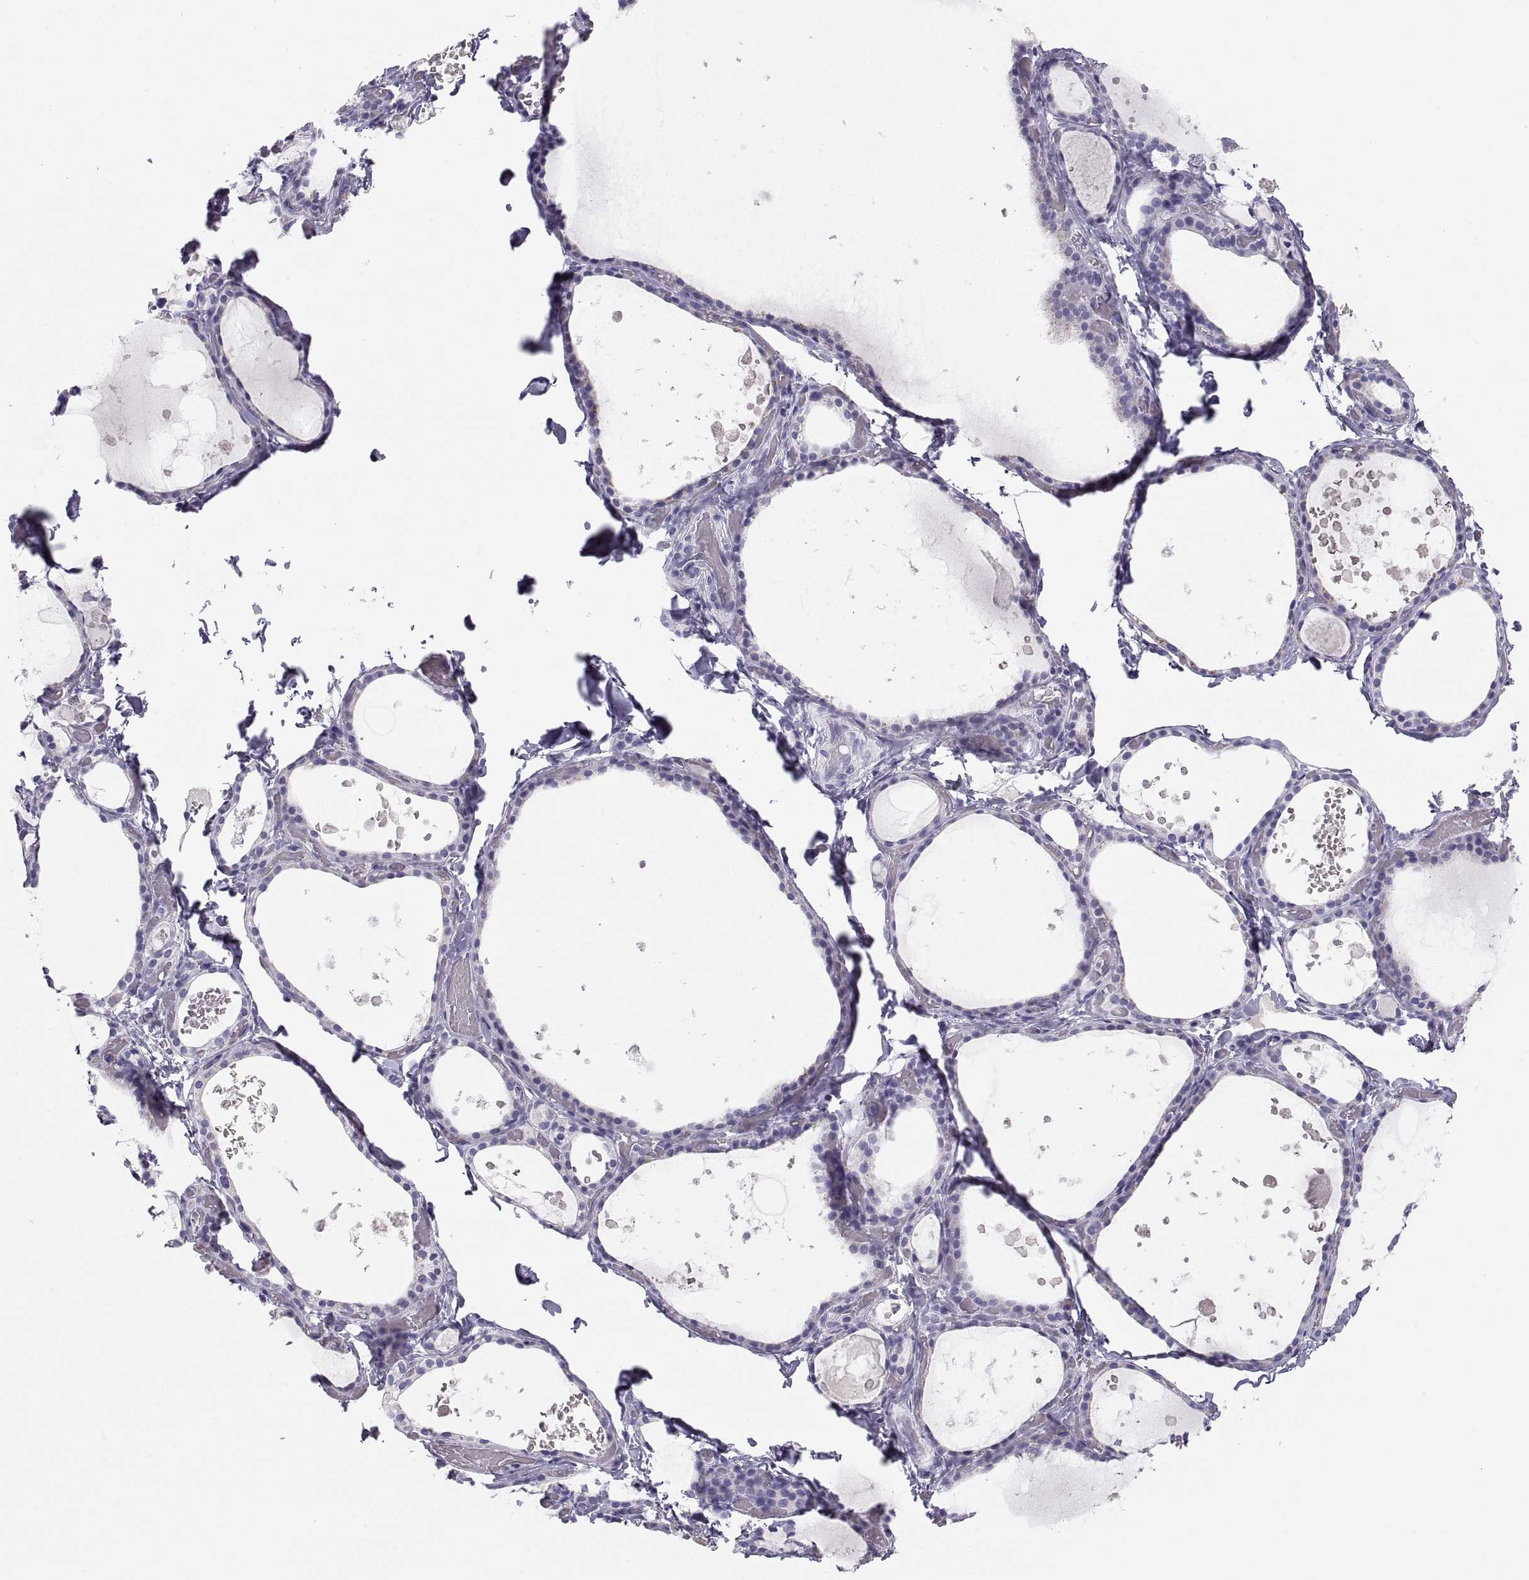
{"staining": {"intensity": "negative", "quantity": "none", "location": "none"}, "tissue": "thyroid gland", "cell_type": "Glandular cells", "image_type": "normal", "snomed": [{"axis": "morphology", "description": "Normal tissue, NOS"}, {"axis": "topography", "description": "Thyroid gland"}], "caption": "This is an IHC photomicrograph of unremarkable thyroid gland. There is no staining in glandular cells.", "gene": "MAGEB2", "patient": {"sex": "female", "age": 56}}